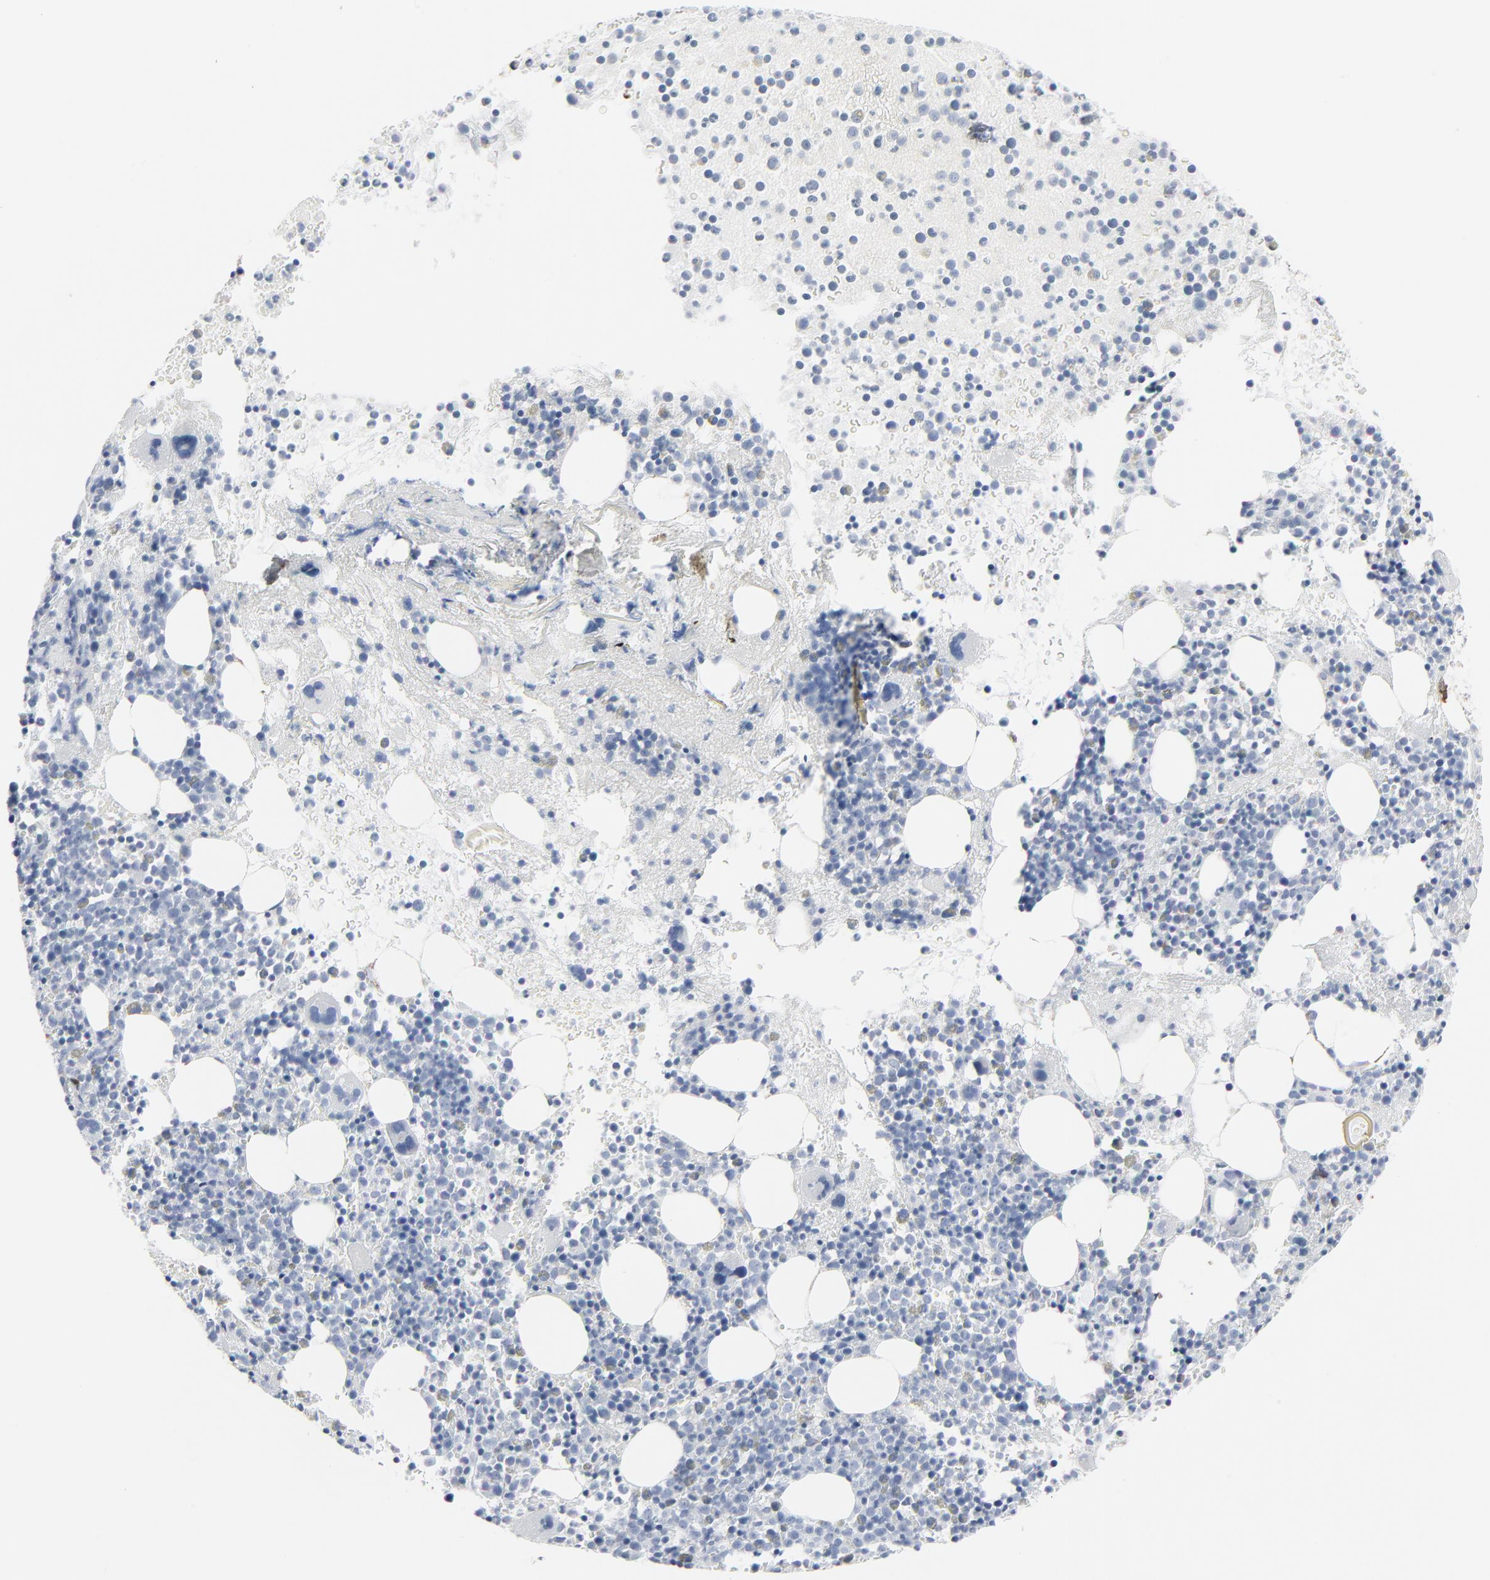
{"staining": {"intensity": "weak", "quantity": "<25%", "location": "cytoplasmic/membranous"}, "tissue": "bone marrow", "cell_type": "Hematopoietic cells", "image_type": "normal", "snomed": [{"axis": "morphology", "description": "Normal tissue, NOS"}, {"axis": "topography", "description": "Bone marrow"}], "caption": "High power microscopy photomicrograph of an IHC micrograph of benign bone marrow, revealing no significant staining in hematopoietic cells.", "gene": "BGN", "patient": {"sex": "male", "age": 34}}